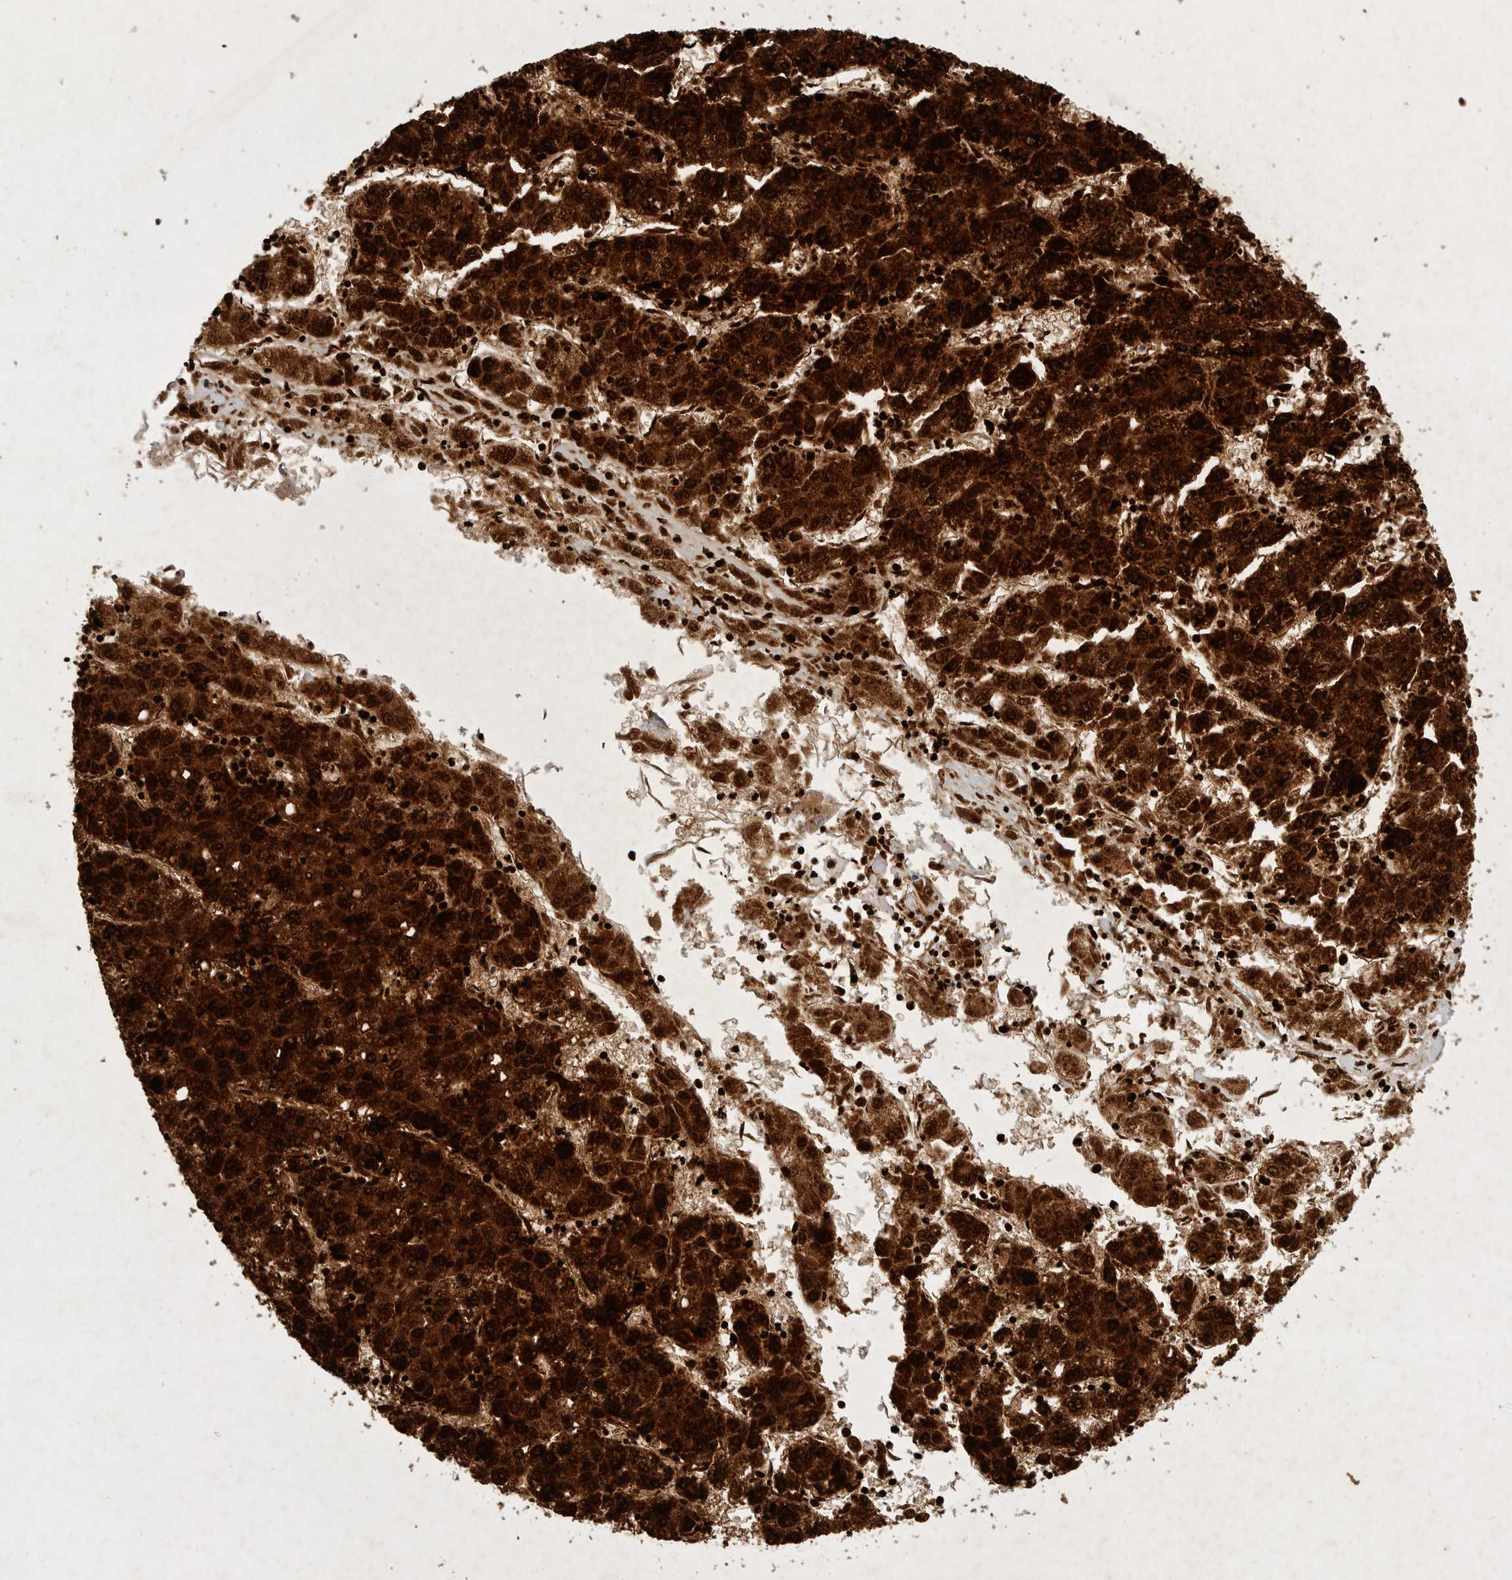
{"staining": {"intensity": "strong", "quantity": ">75%", "location": "cytoplasmic/membranous"}, "tissue": "liver cancer", "cell_type": "Tumor cells", "image_type": "cancer", "snomed": [{"axis": "morphology", "description": "Carcinoma, Hepatocellular, NOS"}, {"axis": "topography", "description": "Liver"}], "caption": "A brown stain shows strong cytoplasmic/membranous positivity of a protein in liver cancer (hepatocellular carcinoma) tumor cells. (DAB = brown stain, brightfield microscopy at high magnification).", "gene": "MRPL41", "patient": {"sex": "male", "age": 72}}